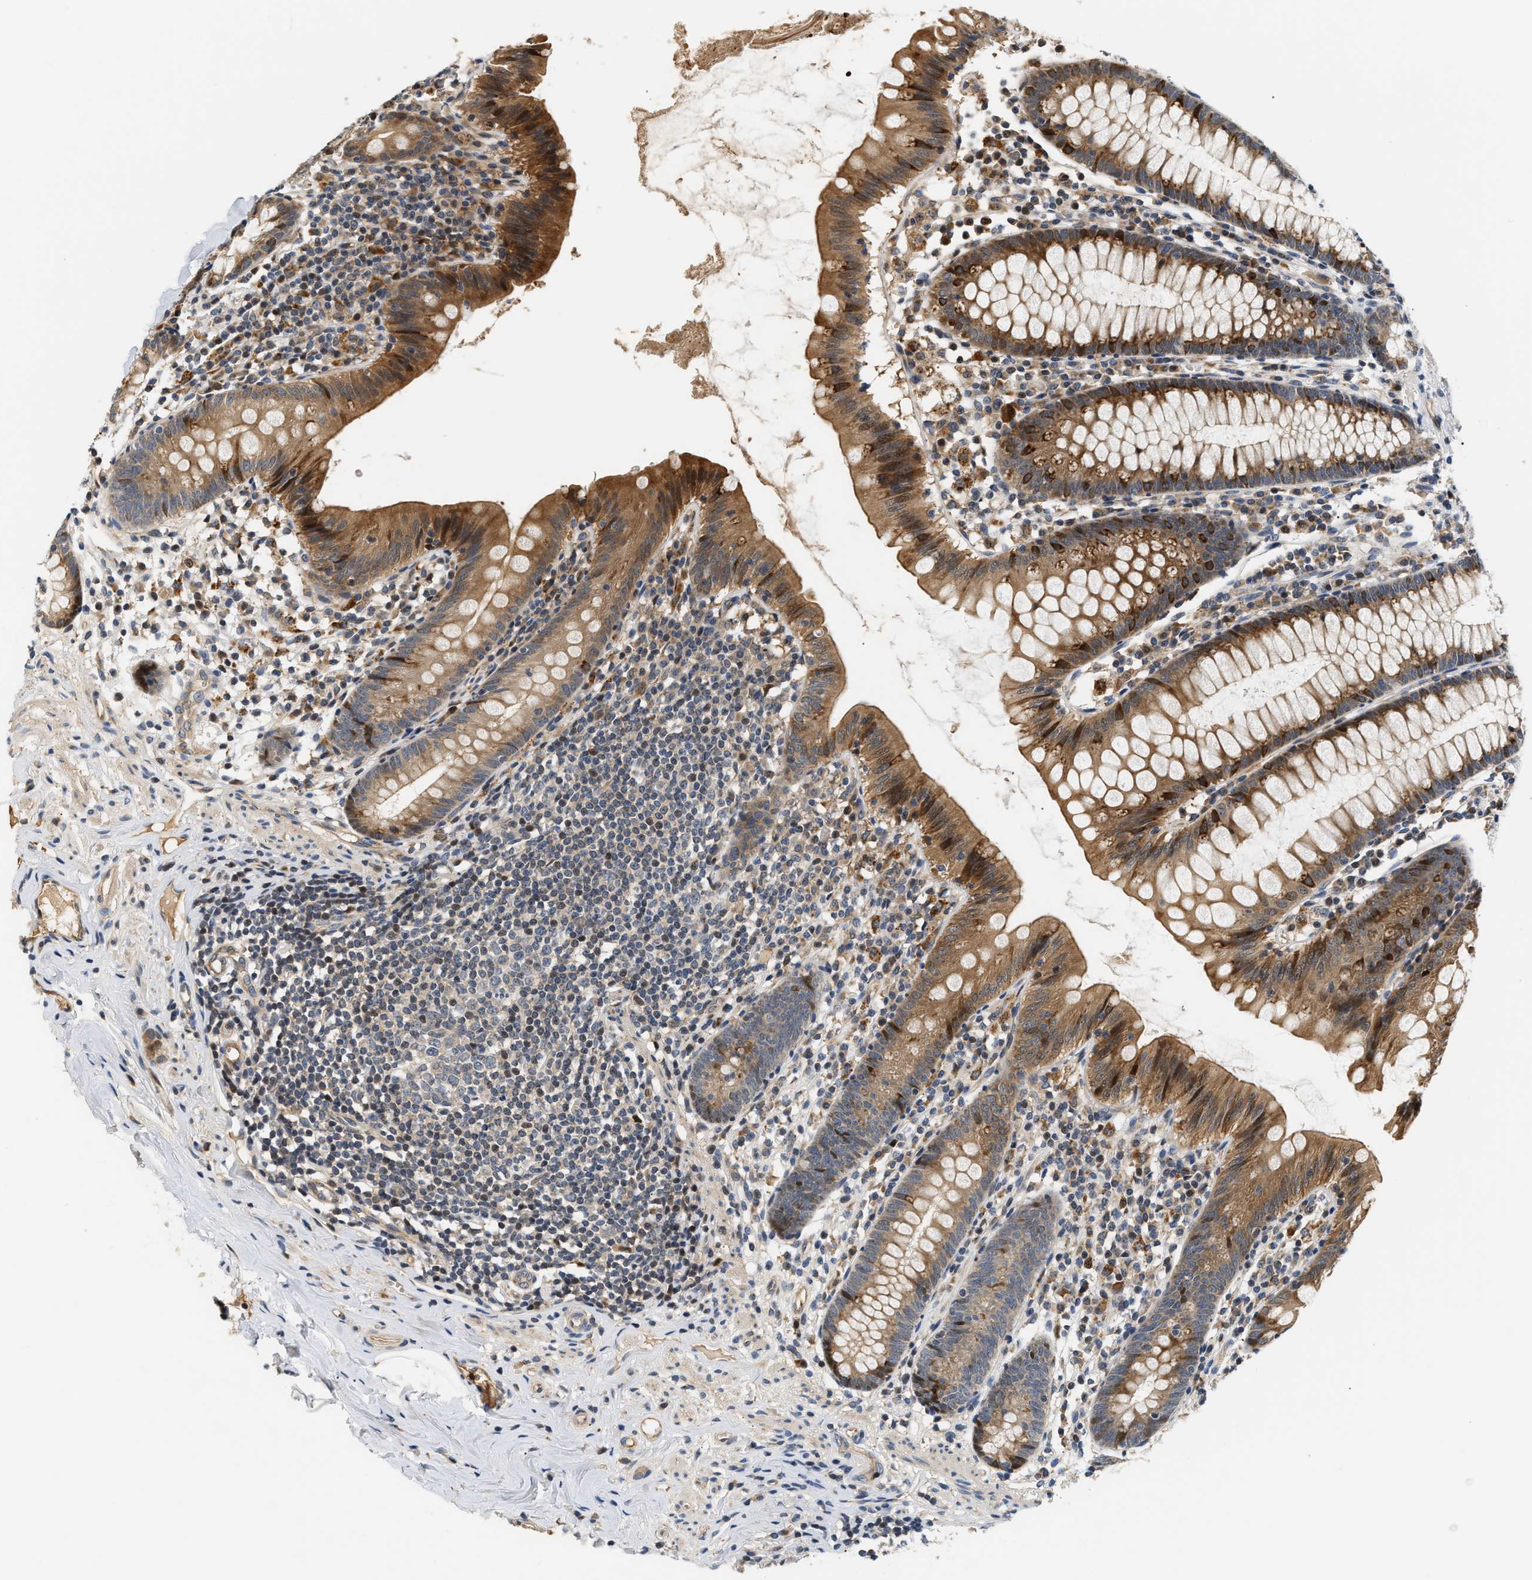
{"staining": {"intensity": "moderate", "quantity": ">75%", "location": "cytoplasmic/membranous"}, "tissue": "appendix", "cell_type": "Glandular cells", "image_type": "normal", "snomed": [{"axis": "morphology", "description": "Normal tissue, NOS"}, {"axis": "topography", "description": "Appendix"}], "caption": "Immunohistochemical staining of benign appendix displays >75% levels of moderate cytoplasmic/membranous protein expression in approximately >75% of glandular cells.", "gene": "TNIP2", "patient": {"sex": "male", "age": 52}}